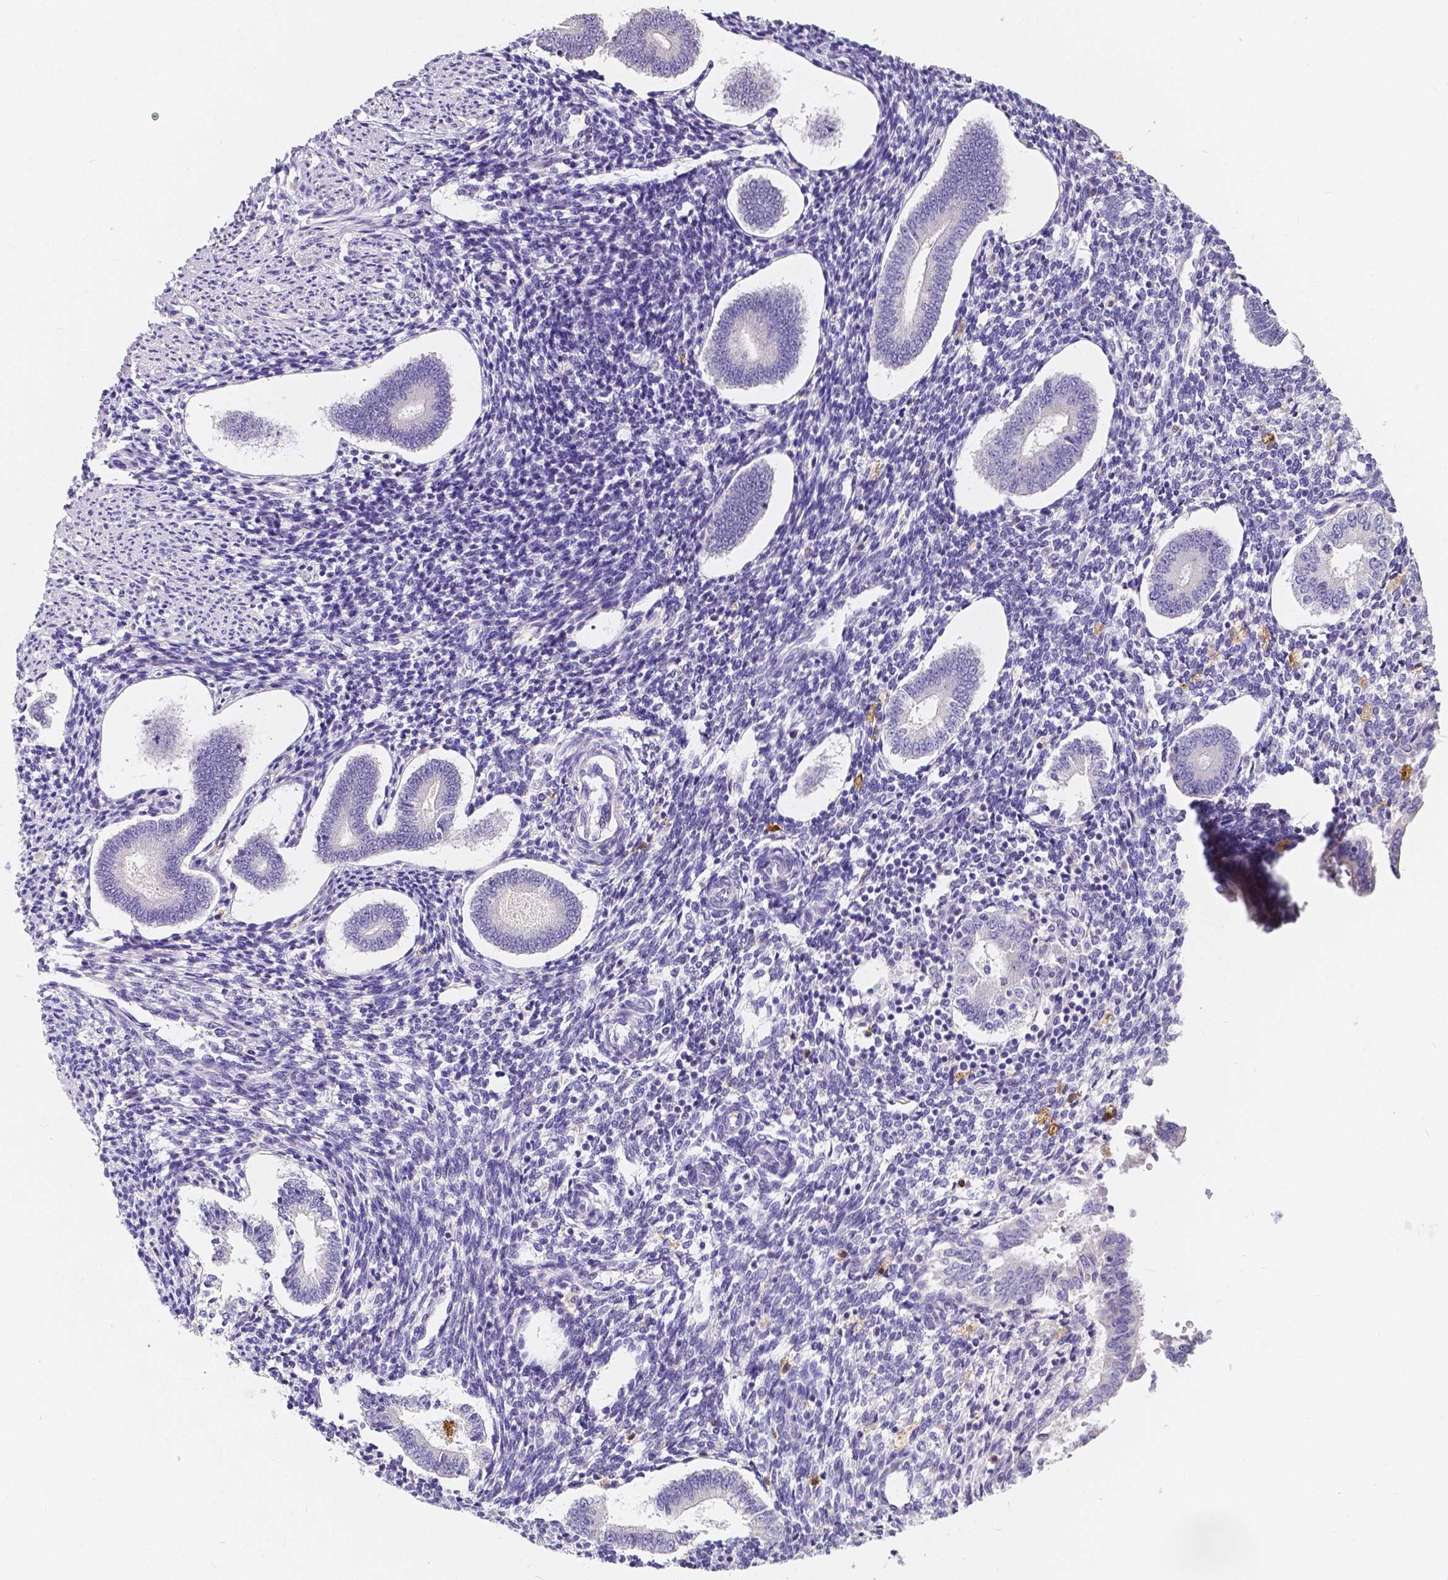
{"staining": {"intensity": "negative", "quantity": "none", "location": "none"}, "tissue": "endometrium", "cell_type": "Cells in endometrial stroma", "image_type": "normal", "snomed": [{"axis": "morphology", "description": "Normal tissue, NOS"}, {"axis": "topography", "description": "Endometrium"}], "caption": "IHC photomicrograph of unremarkable endometrium stained for a protein (brown), which exhibits no staining in cells in endometrial stroma.", "gene": "ACP5", "patient": {"sex": "female", "age": 40}}